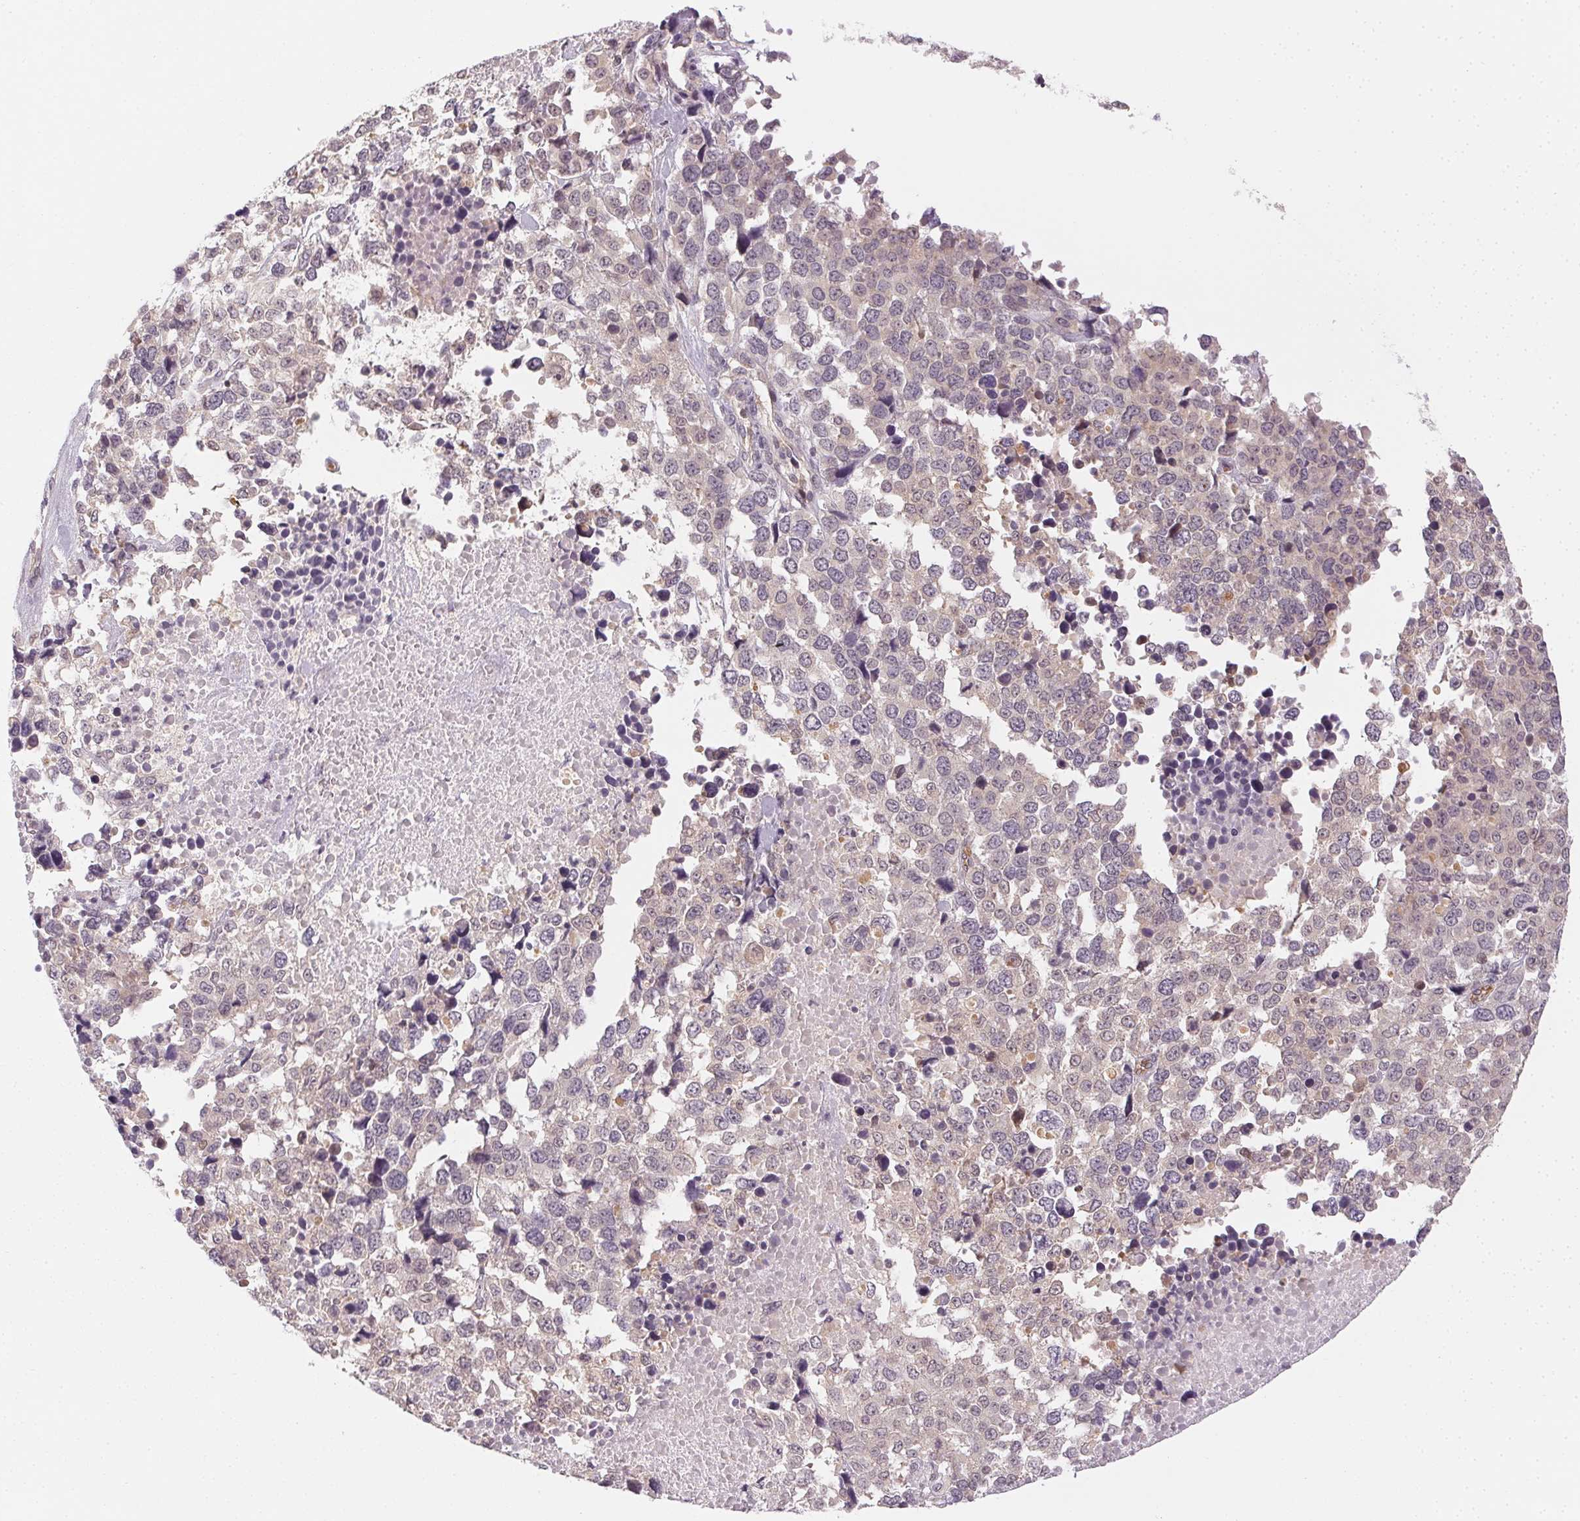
{"staining": {"intensity": "negative", "quantity": "none", "location": "none"}, "tissue": "melanoma", "cell_type": "Tumor cells", "image_type": "cancer", "snomed": [{"axis": "morphology", "description": "Malignant melanoma, Metastatic site"}, {"axis": "topography", "description": "Skin"}], "caption": "The image shows no staining of tumor cells in malignant melanoma (metastatic site). Brightfield microscopy of IHC stained with DAB (3,3'-diaminobenzidine) (brown) and hematoxylin (blue), captured at high magnification.", "gene": "NCOA4", "patient": {"sex": "male", "age": 84}}